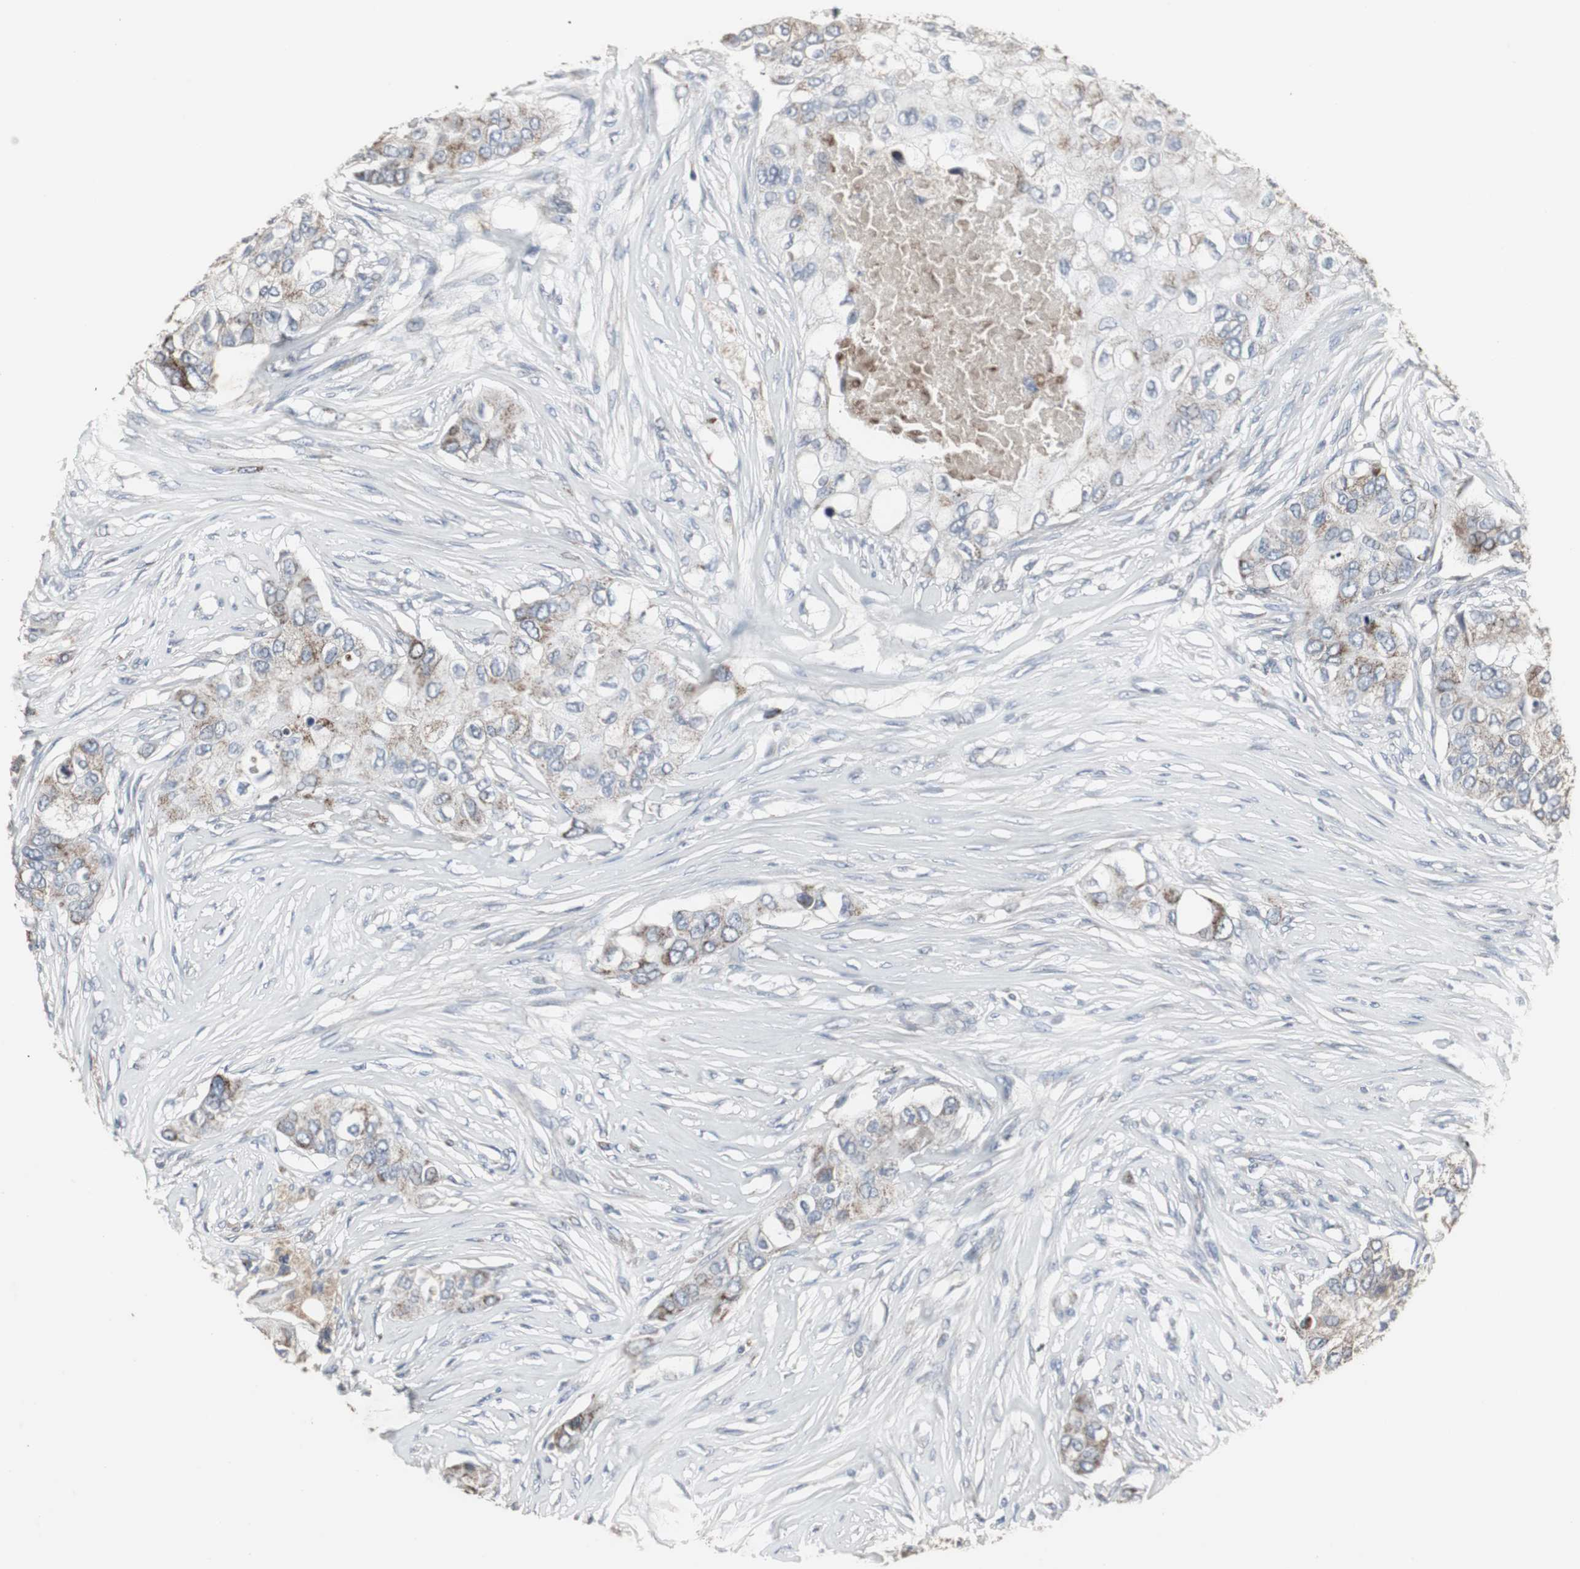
{"staining": {"intensity": "weak", "quantity": ">75%", "location": "cytoplasmic/membranous"}, "tissue": "breast cancer", "cell_type": "Tumor cells", "image_type": "cancer", "snomed": [{"axis": "morphology", "description": "Normal tissue, NOS"}, {"axis": "morphology", "description": "Duct carcinoma"}, {"axis": "topography", "description": "Breast"}], "caption": "This photomicrograph exhibits invasive ductal carcinoma (breast) stained with immunohistochemistry to label a protein in brown. The cytoplasmic/membranous of tumor cells show weak positivity for the protein. Nuclei are counter-stained blue.", "gene": "ACAA1", "patient": {"sex": "female", "age": 49}}